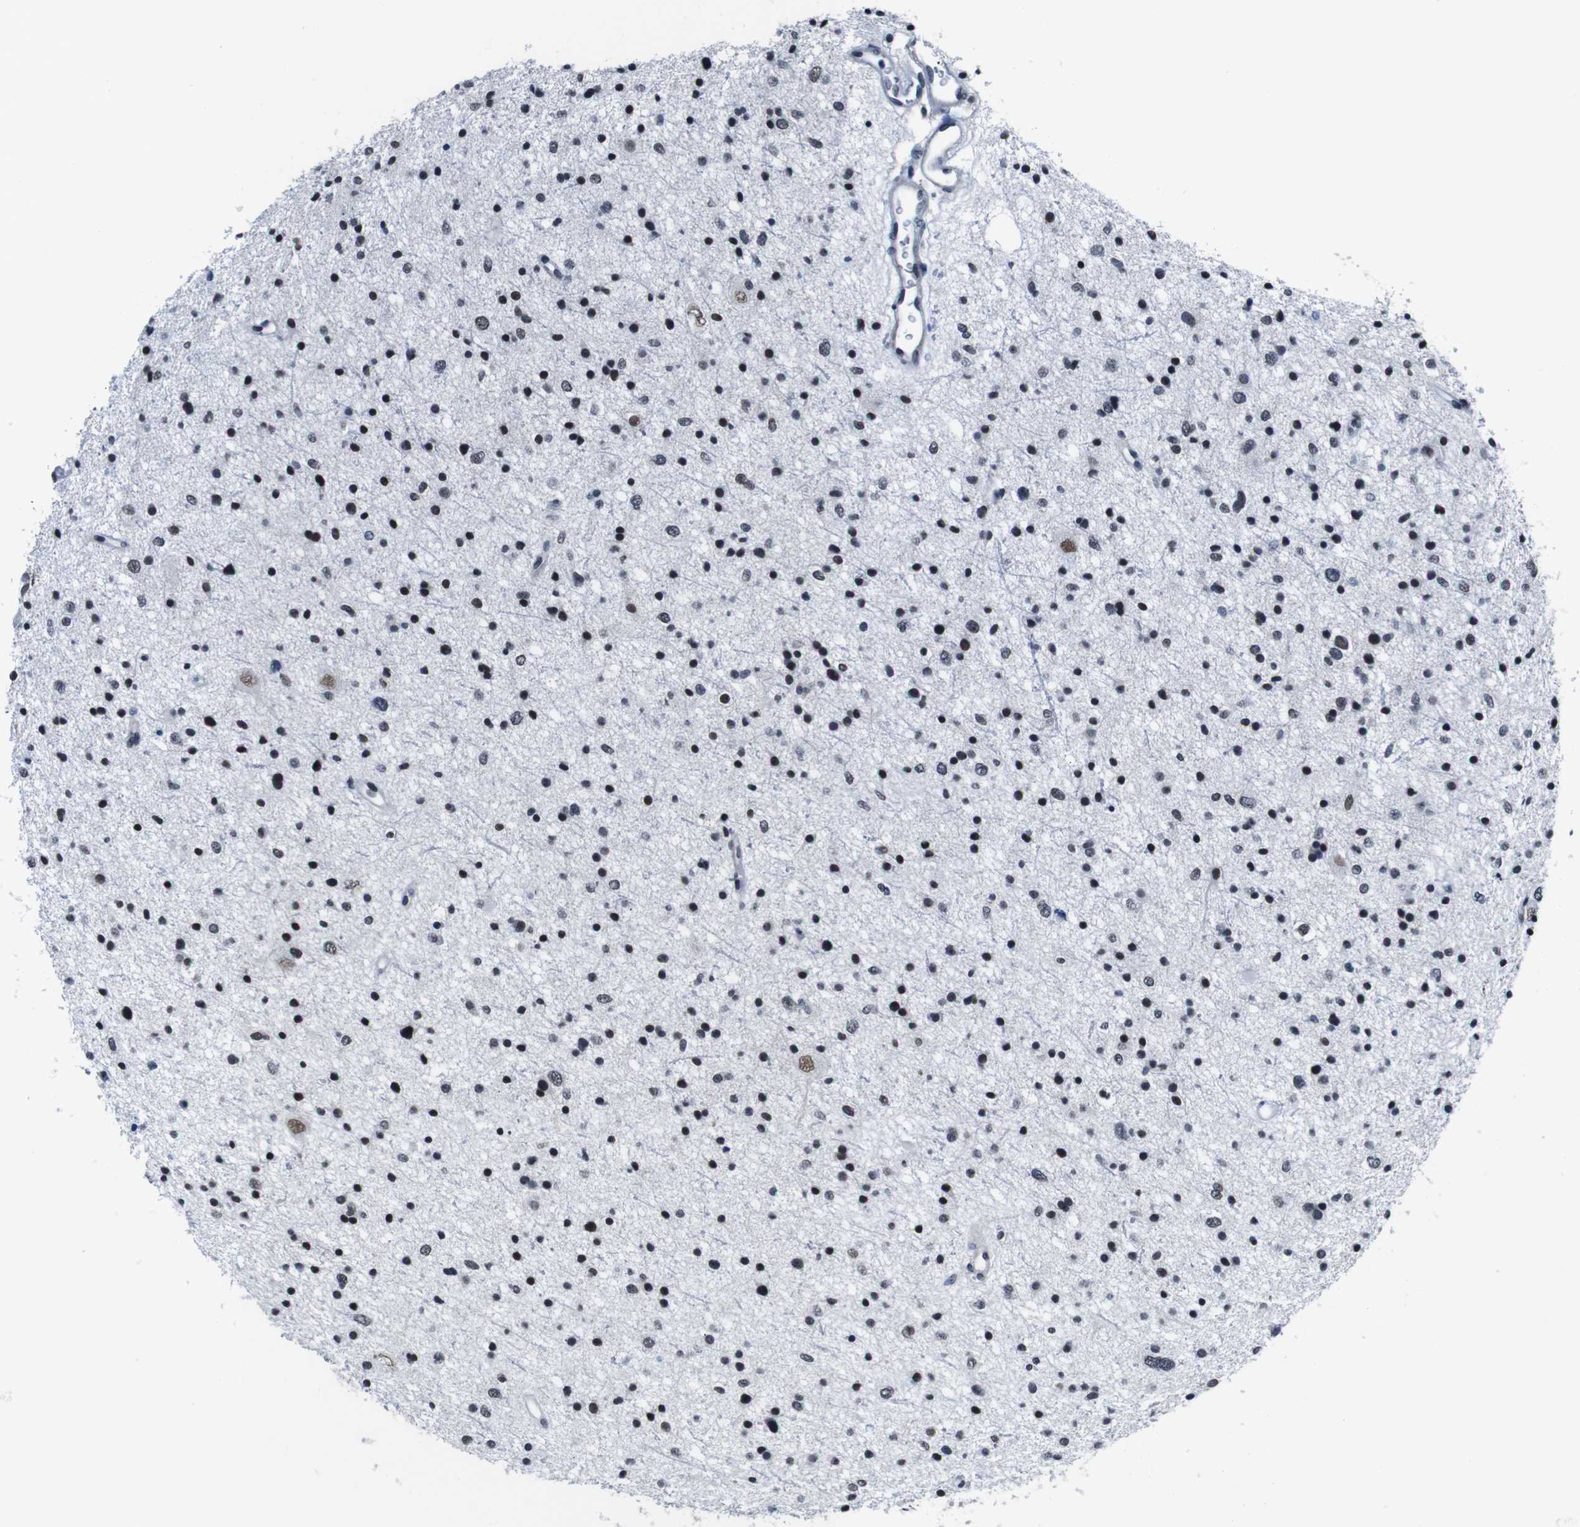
{"staining": {"intensity": "moderate", "quantity": "25%-75%", "location": "nuclear"}, "tissue": "glioma", "cell_type": "Tumor cells", "image_type": "cancer", "snomed": [{"axis": "morphology", "description": "Glioma, malignant, Low grade"}, {"axis": "topography", "description": "Brain"}], "caption": "Protein analysis of glioma tissue displays moderate nuclear positivity in about 25%-75% of tumor cells.", "gene": "ILDR2", "patient": {"sex": "female", "age": 37}}